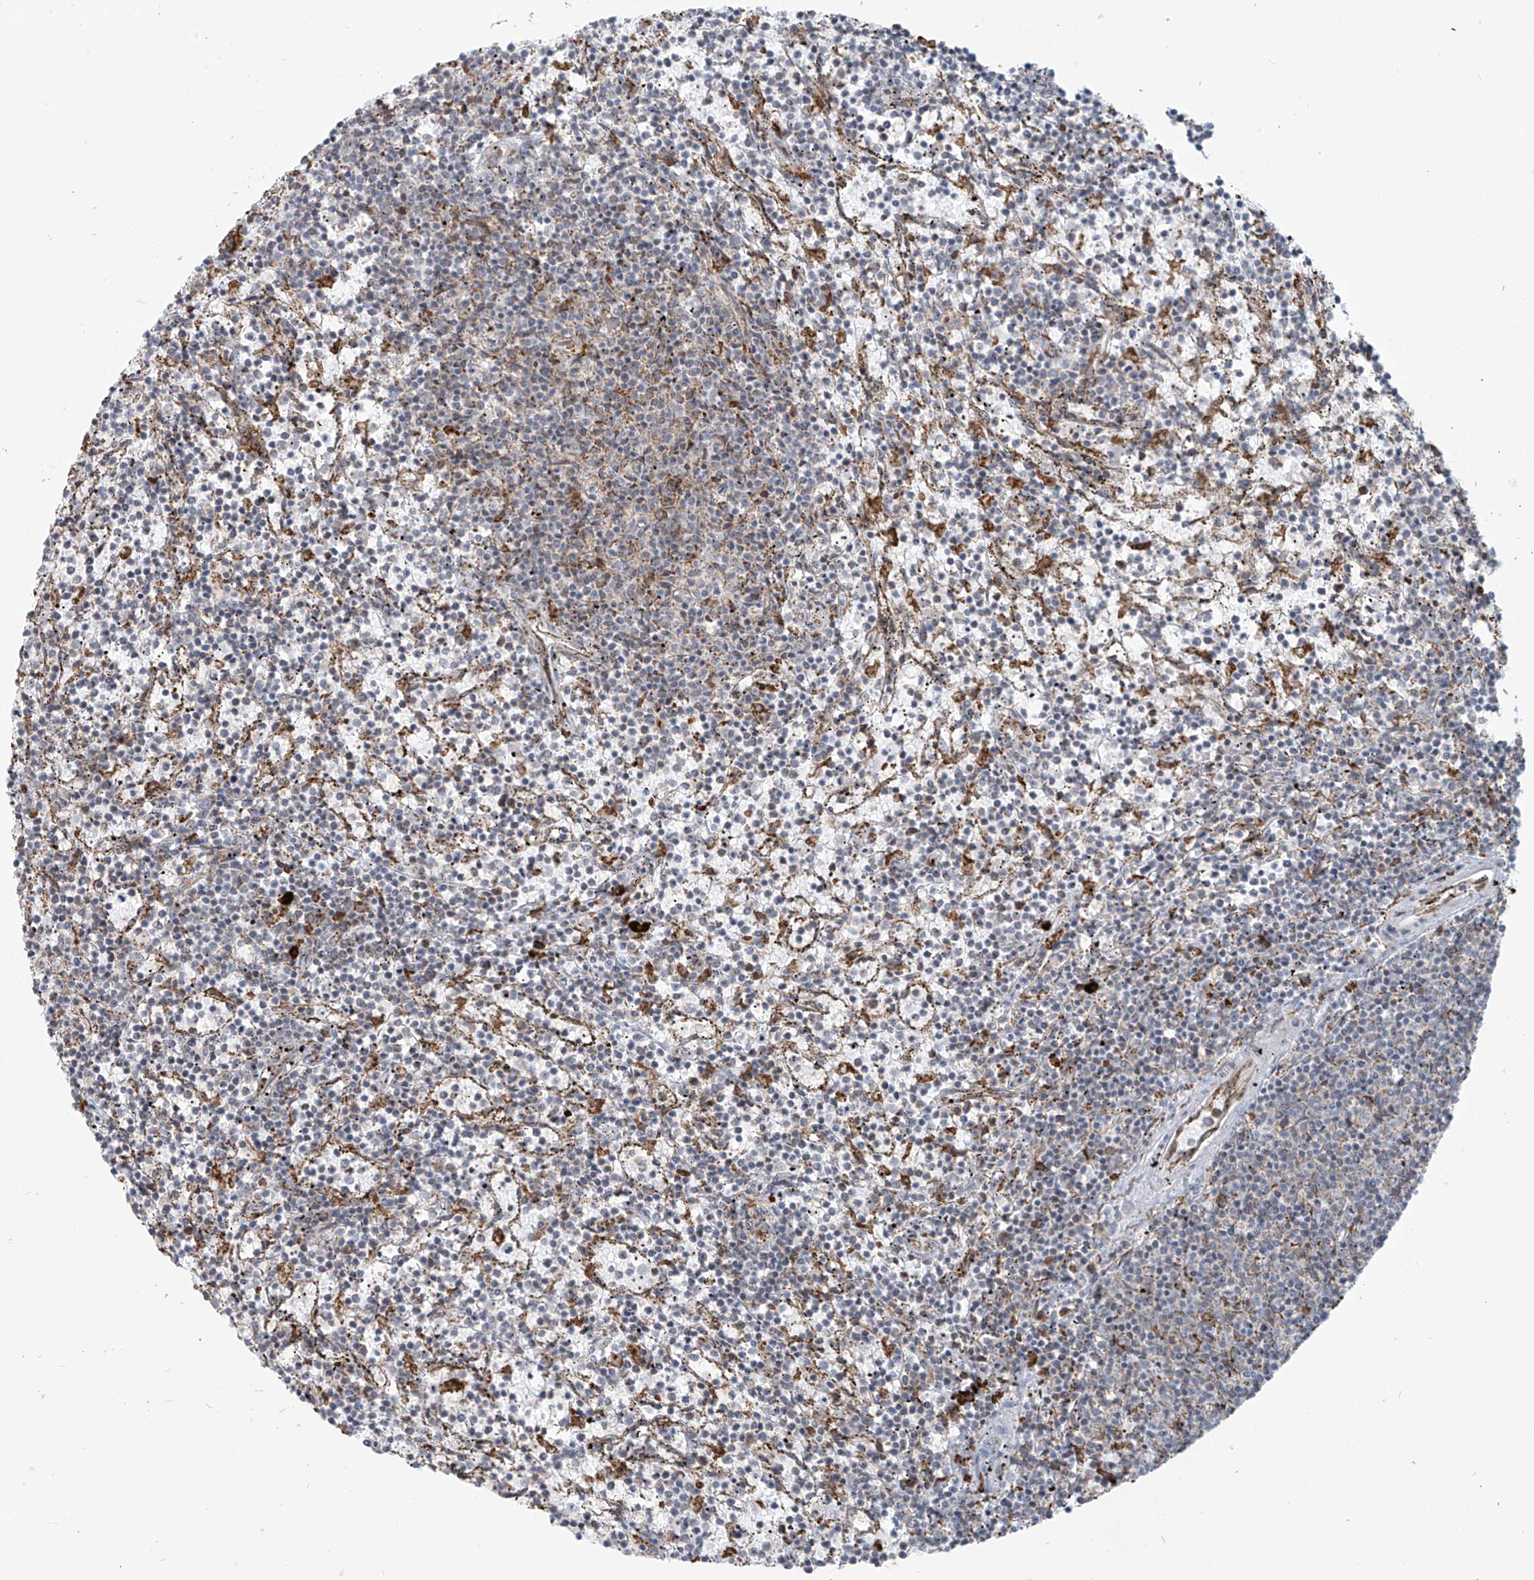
{"staining": {"intensity": "negative", "quantity": "none", "location": "none"}, "tissue": "lymphoma", "cell_type": "Tumor cells", "image_type": "cancer", "snomed": [{"axis": "morphology", "description": "Malignant lymphoma, non-Hodgkin's type, Low grade"}, {"axis": "topography", "description": "Spleen"}], "caption": "The histopathology image reveals no staining of tumor cells in low-grade malignant lymphoma, non-Hodgkin's type.", "gene": "KATNIP", "patient": {"sex": "female", "age": 50}}